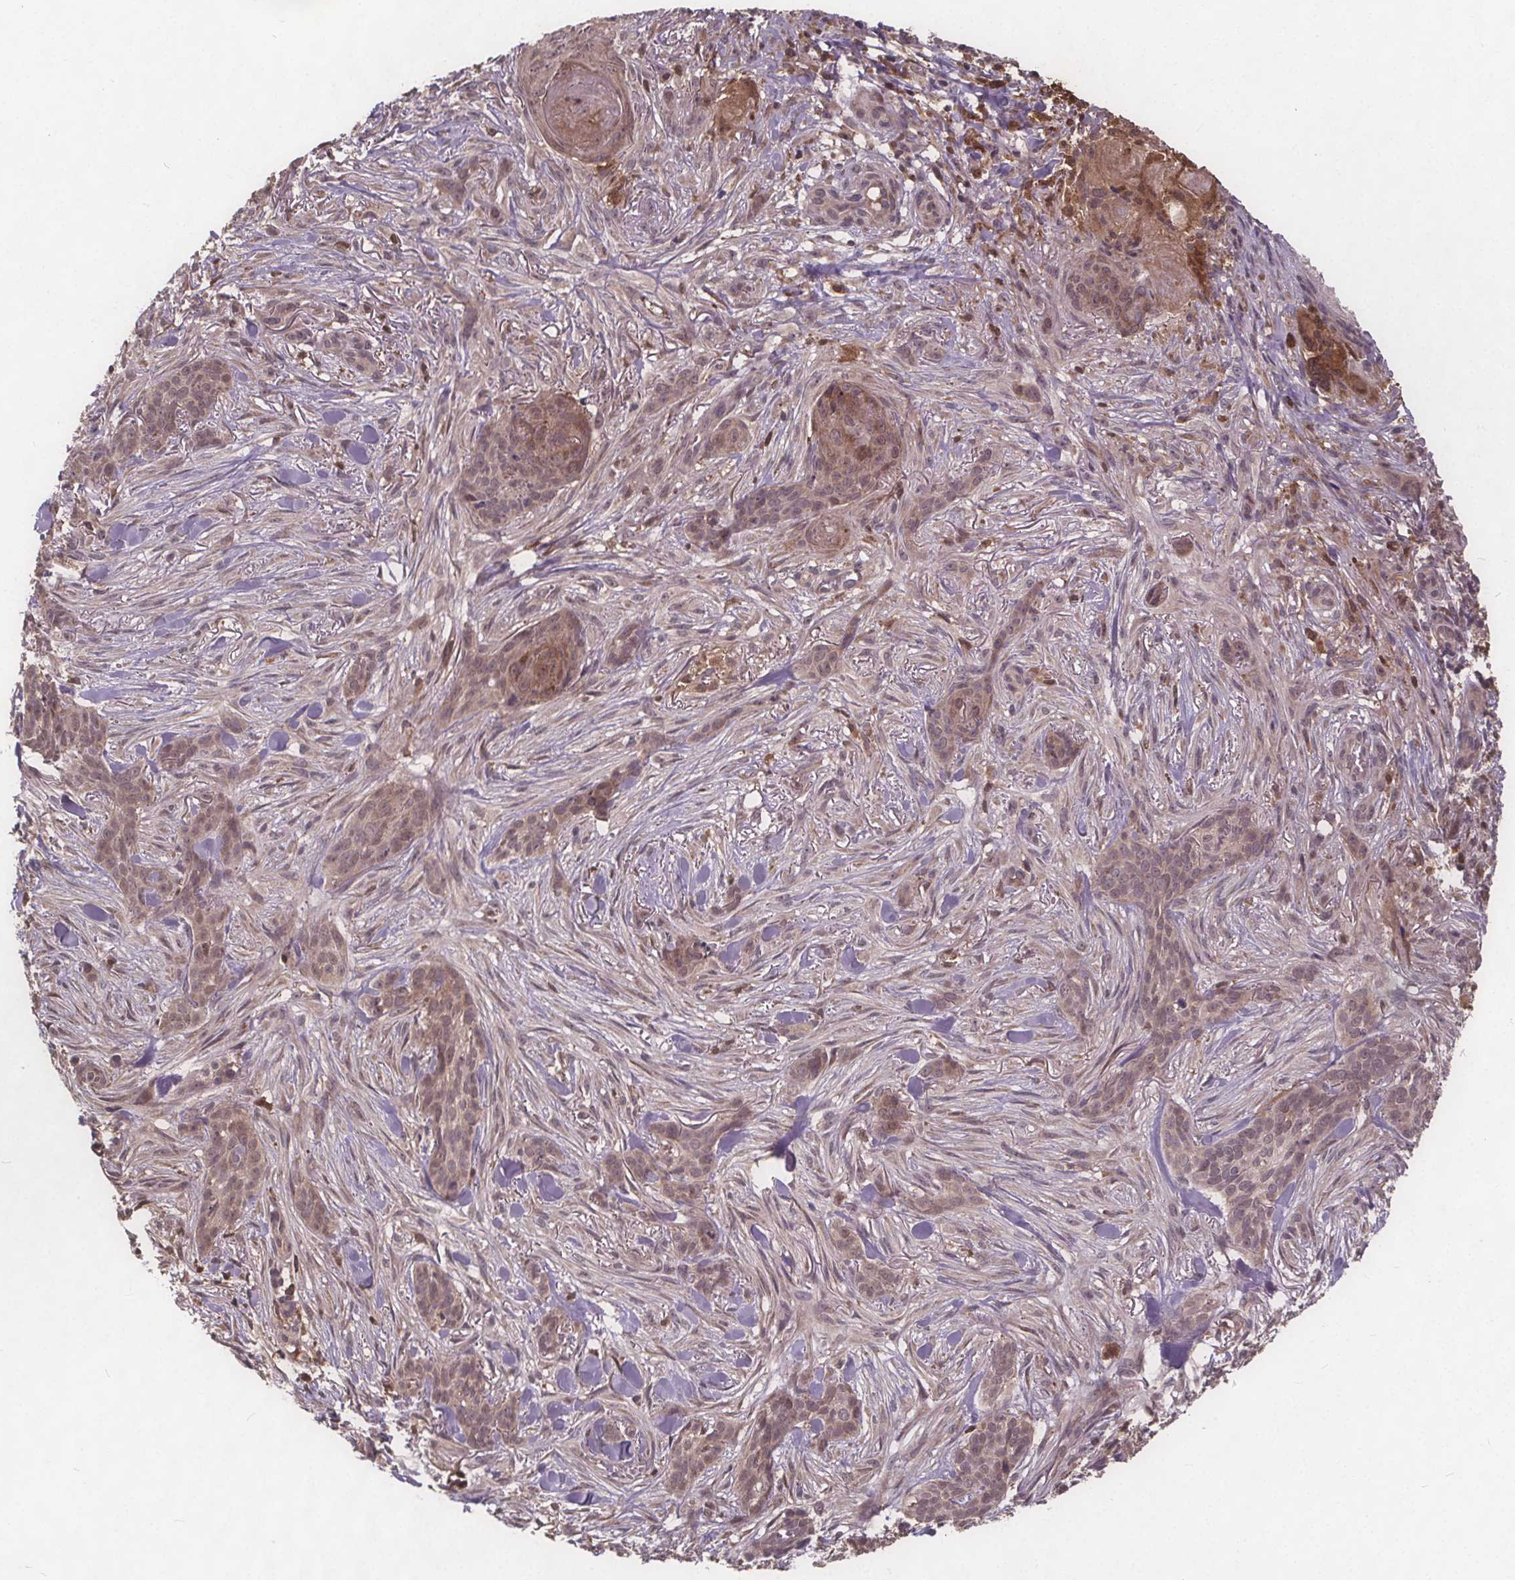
{"staining": {"intensity": "moderate", "quantity": "<25%", "location": "cytoplasmic/membranous"}, "tissue": "skin cancer", "cell_type": "Tumor cells", "image_type": "cancer", "snomed": [{"axis": "morphology", "description": "Basal cell carcinoma"}, {"axis": "topography", "description": "Skin"}], "caption": "Approximately <25% of tumor cells in skin cancer exhibit moderate cytoplasmic/membranous protein staining as visualized by brown immunohistochemical staining.", "gene": "USP9X", "patient": {"sex": "female", "age": 61}}